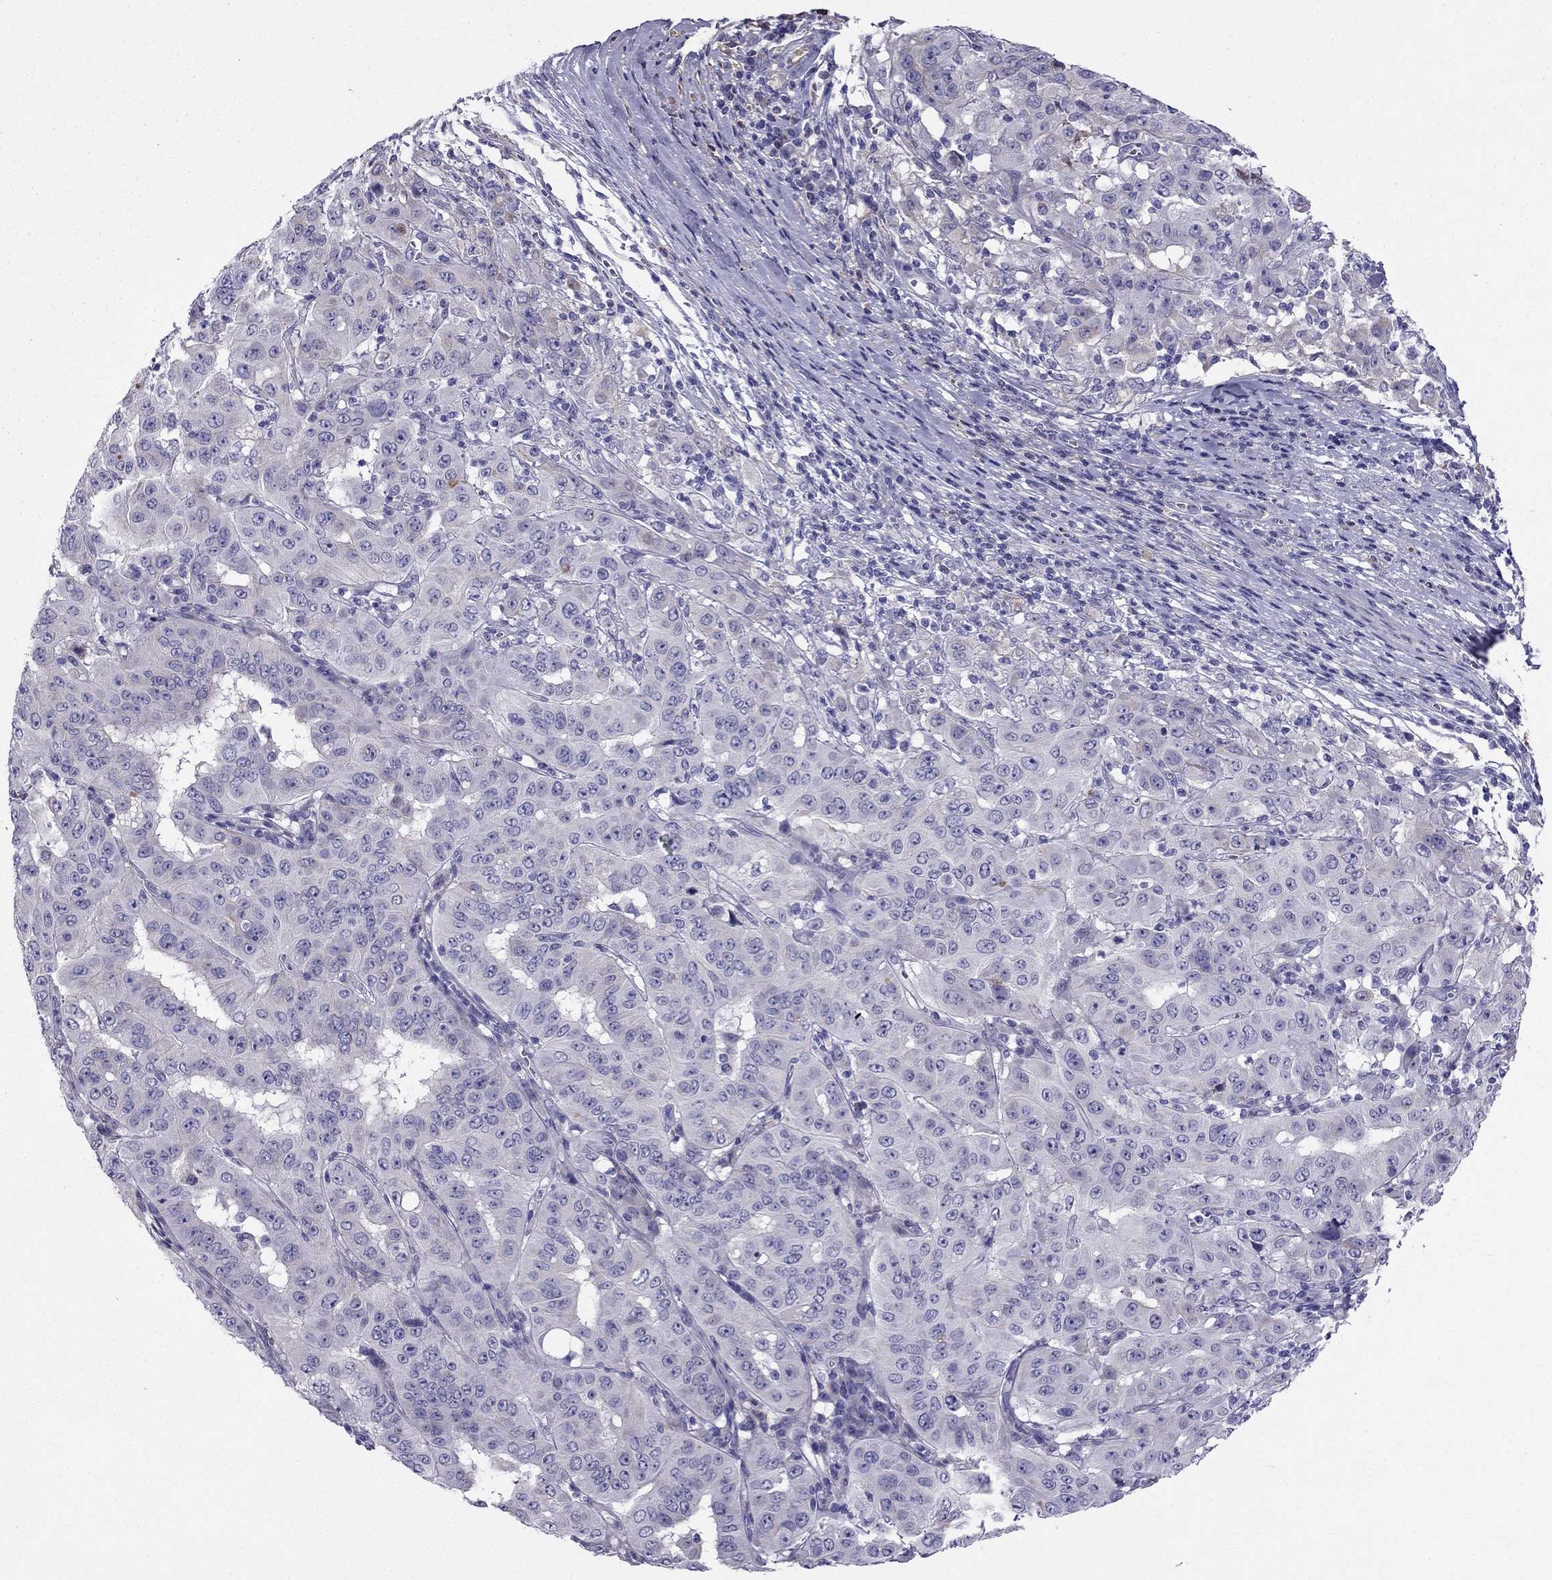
{"staining": {"intensity": "negative", "quantity": "none", "location": "none"}, "tissue": "pancreatic cancer", "cell_type": "Tumor cells", "image_type": "cancer", "snomed": [{"axis": "morphology", "description": "Adenocarcinoma, NOS"}, {"axis": "topography", "description": "Pancreas"}], "caption": "Pancreatic cancer (adenocarcinoma) stained for a protein using immunohistochemistry (IHC) shows no staining tumor cells.", "gene": "TBC1D21", "patient": {"sex": "male", "age": 63}}